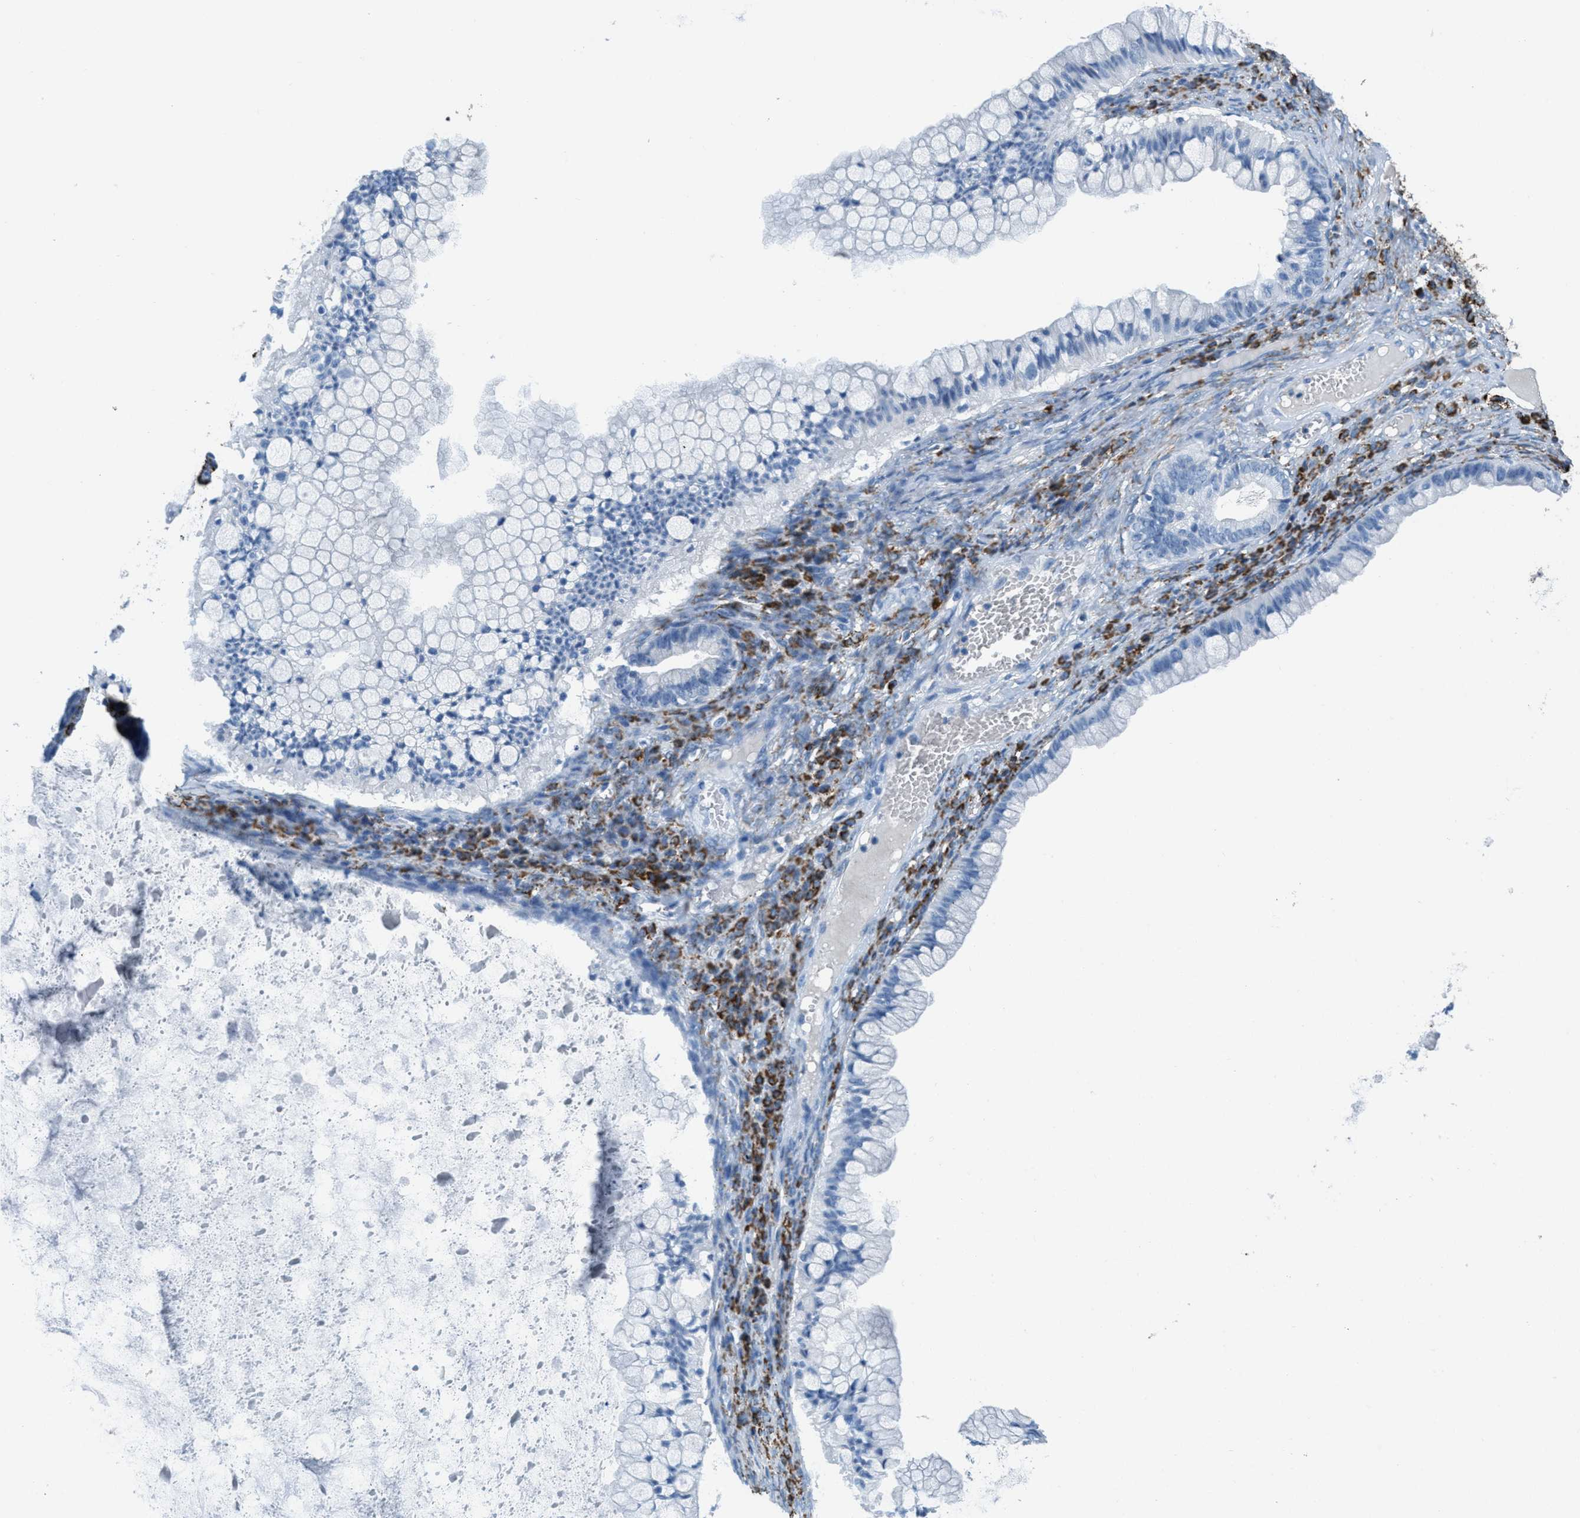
{"staining": {"intensity": "negative", "quantity": "none", "location": "none"}, "tissue": "ovarian cancer", "cell_type": "Tumor cells", "image_type": "cancer", "snomed": [{"axis": "morphology", "description": "Cystadenocarcinoma, mucinous, NOS"}, {"axis": "topography", "description": "Ovary"}], "caption": "Human ovarian cancer (mucinous cystadenocarcinoma) stained for a protein using IHC demonstrates no staining in tumor cells.", "gene": "MGARP", "patient": {"sex": "female", "age": 57}}